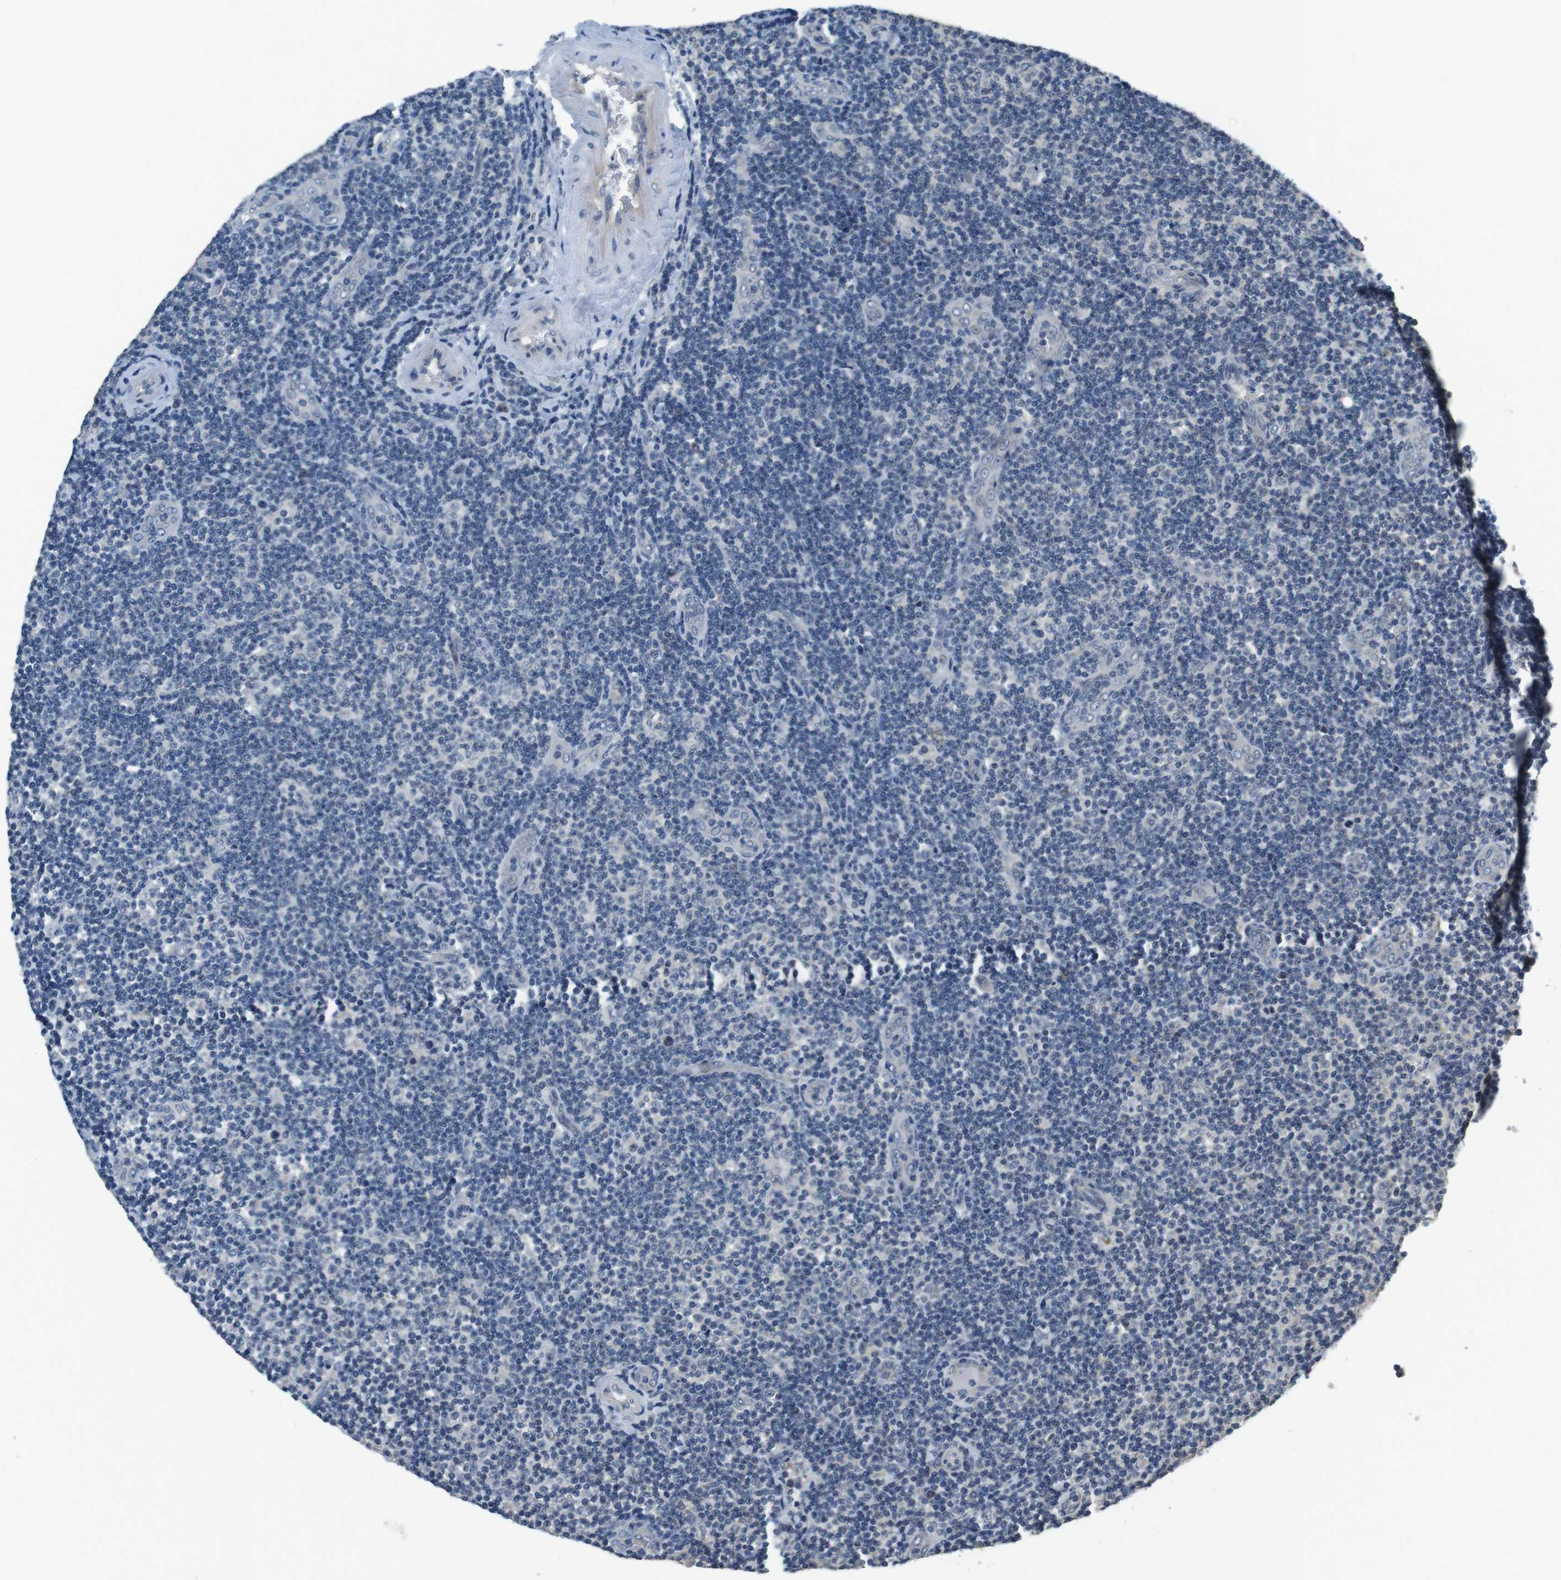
{"staining": {"intensity": "negative", "quantity": "none", "location": "none"}, "tissue": "lymphoma", "cell_type": "Tumor cells", "image_type": "cancer", "snomed": [{"axis": "morphology", "description": "Malignant lymphoma, non-Hodgkin's type, Low grade"}, {"axis": "topography", "description": "Lymph node"}], "caption": "Immunohistochemical staining of low-grade malignant lymphoma, non-Hodgkin's type displays no significant expression in tumor cells.", "gene": "CLDN7", "patient": {"sex": "male", "age": 83}}